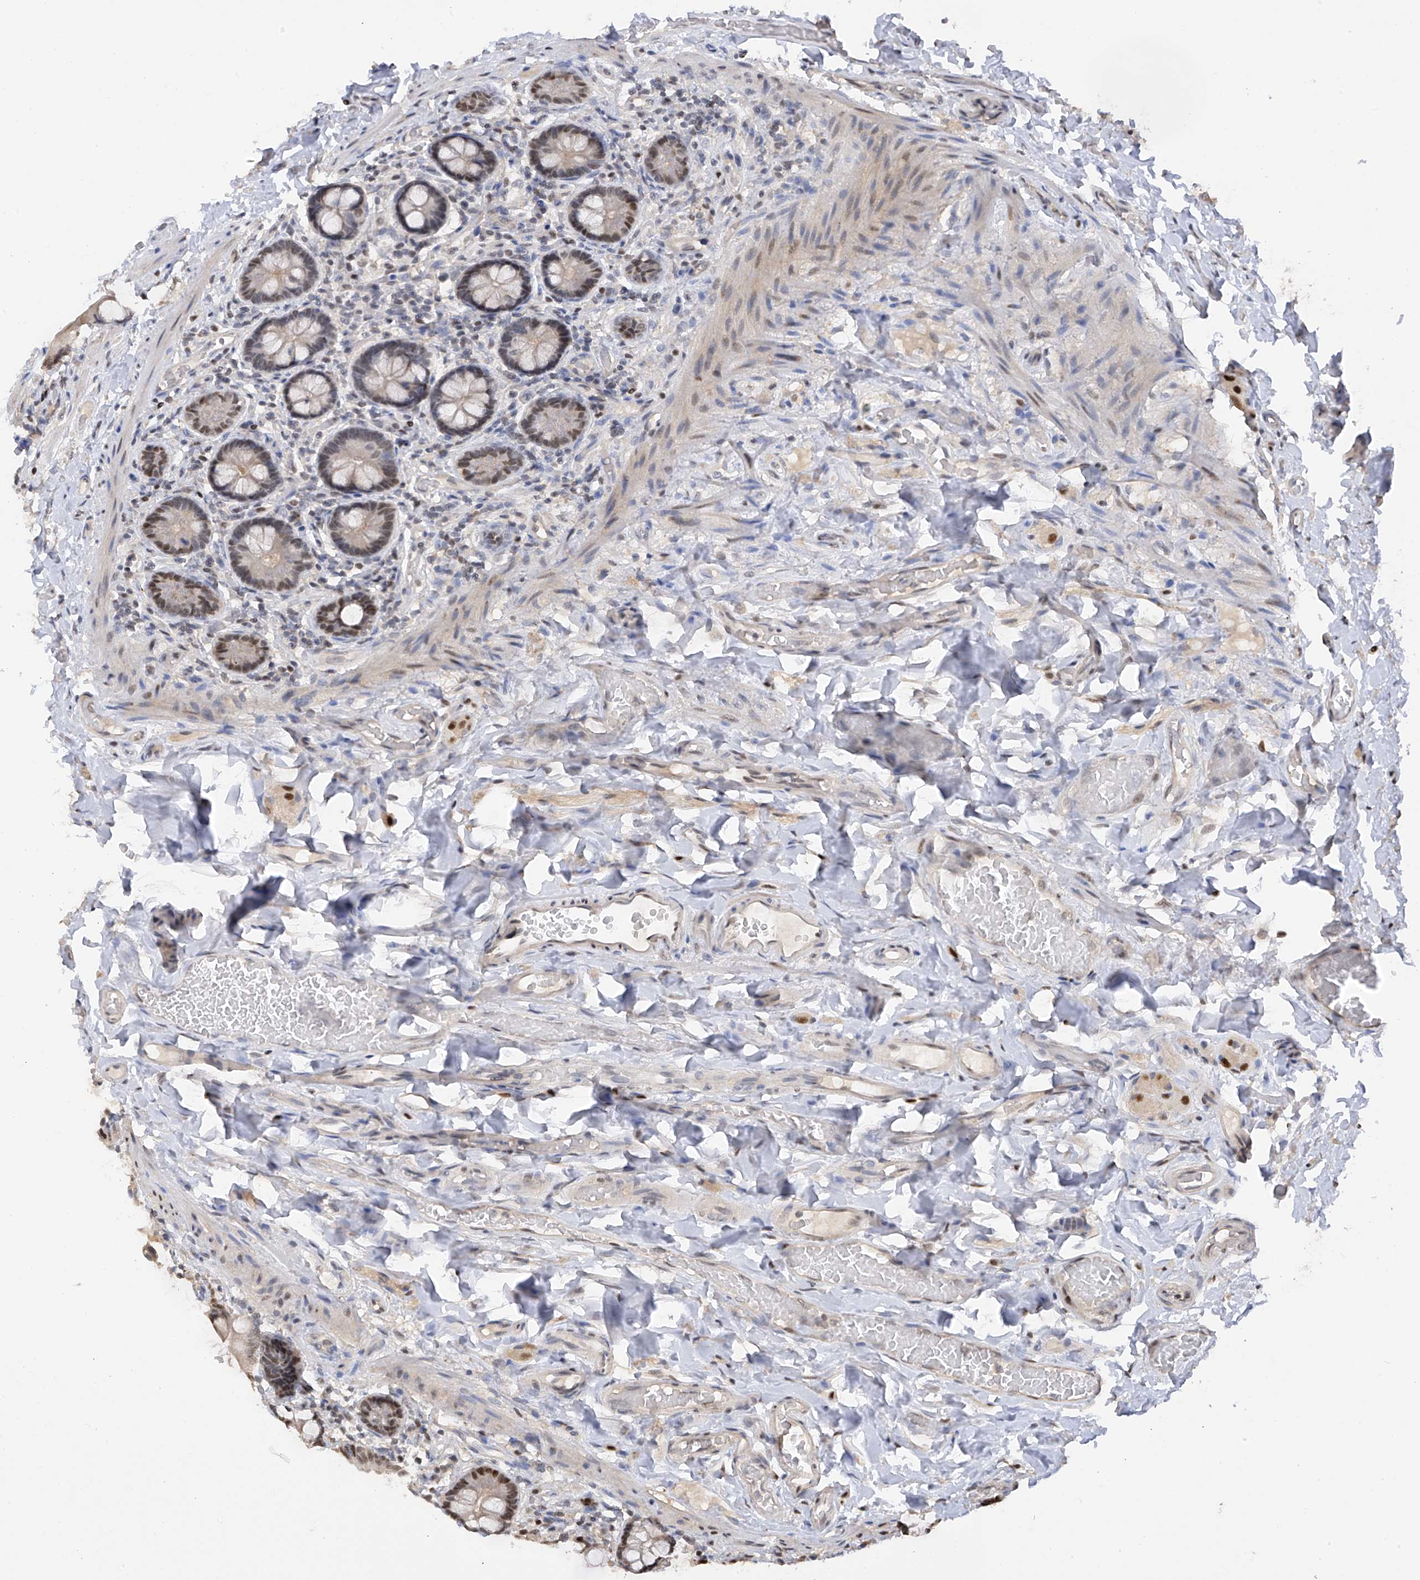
{"staining": {"intensity": "moderate", "quantity": "<25%", "location": "cytoplasmic/membranous,nuclear"}, "tissue": "small intestine", "cell_type": "Glandular cells", "image_type": "normal", "snomed": [{"axis": "morphology", "description": "Normal tissue, NOS"}, {"axis": "topography", "description": "Small intestine"}], "caption": "Small intestine stained with immunohistochemistry (IHC) displays moderate cytoplasmic/membranous,nuclear staining in approximately <25% of glandular cells. (Brightfield microscopy of DAB IHC at high magnification).", "gene": "PMM1", "patient": {"sex": "female", "age": 64}}